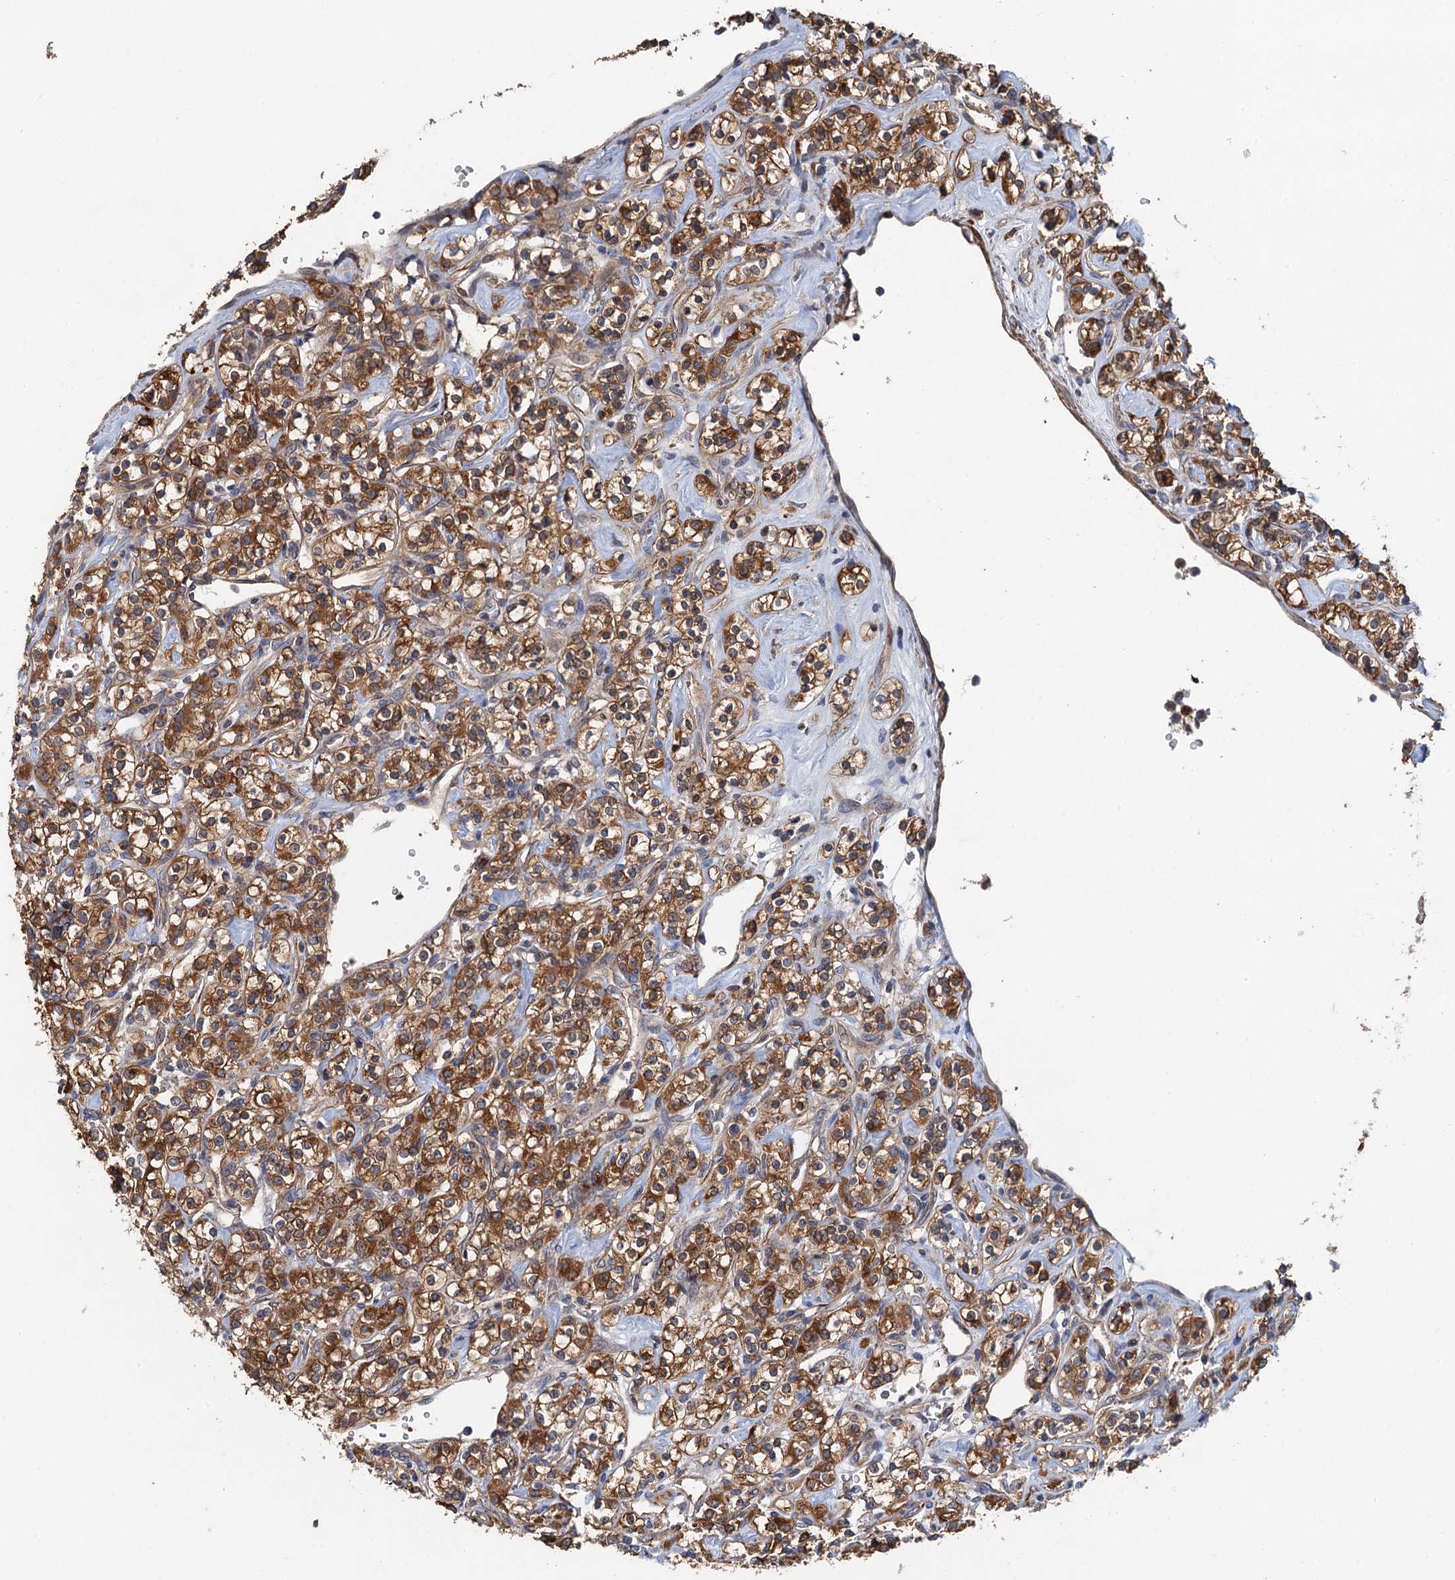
{"staining": {"intensity": "moderate", "quantity": ">75%", "location": "cytoplasmic/membranous"}, "tissue": "renal cancer", "cell_type": "Tumor cells", "image_type": "cancer", "snomed": [{"axis": "morphology", "description": "Adenocarcinoma, NOS"}, {"axis": "topography", "description": "Kidney"}], "caption": "Adenocarcinoma (renal) tissue reveals moderate cytoplasmic/membranous expression in about >75% of tumor cells (DAB (3,3'-diaminobenzidine) IHC, brown staining for protein, blue staining for nuclei).", "gene": "RSAD2", "patient": {"sex": "male", "age": 77}}